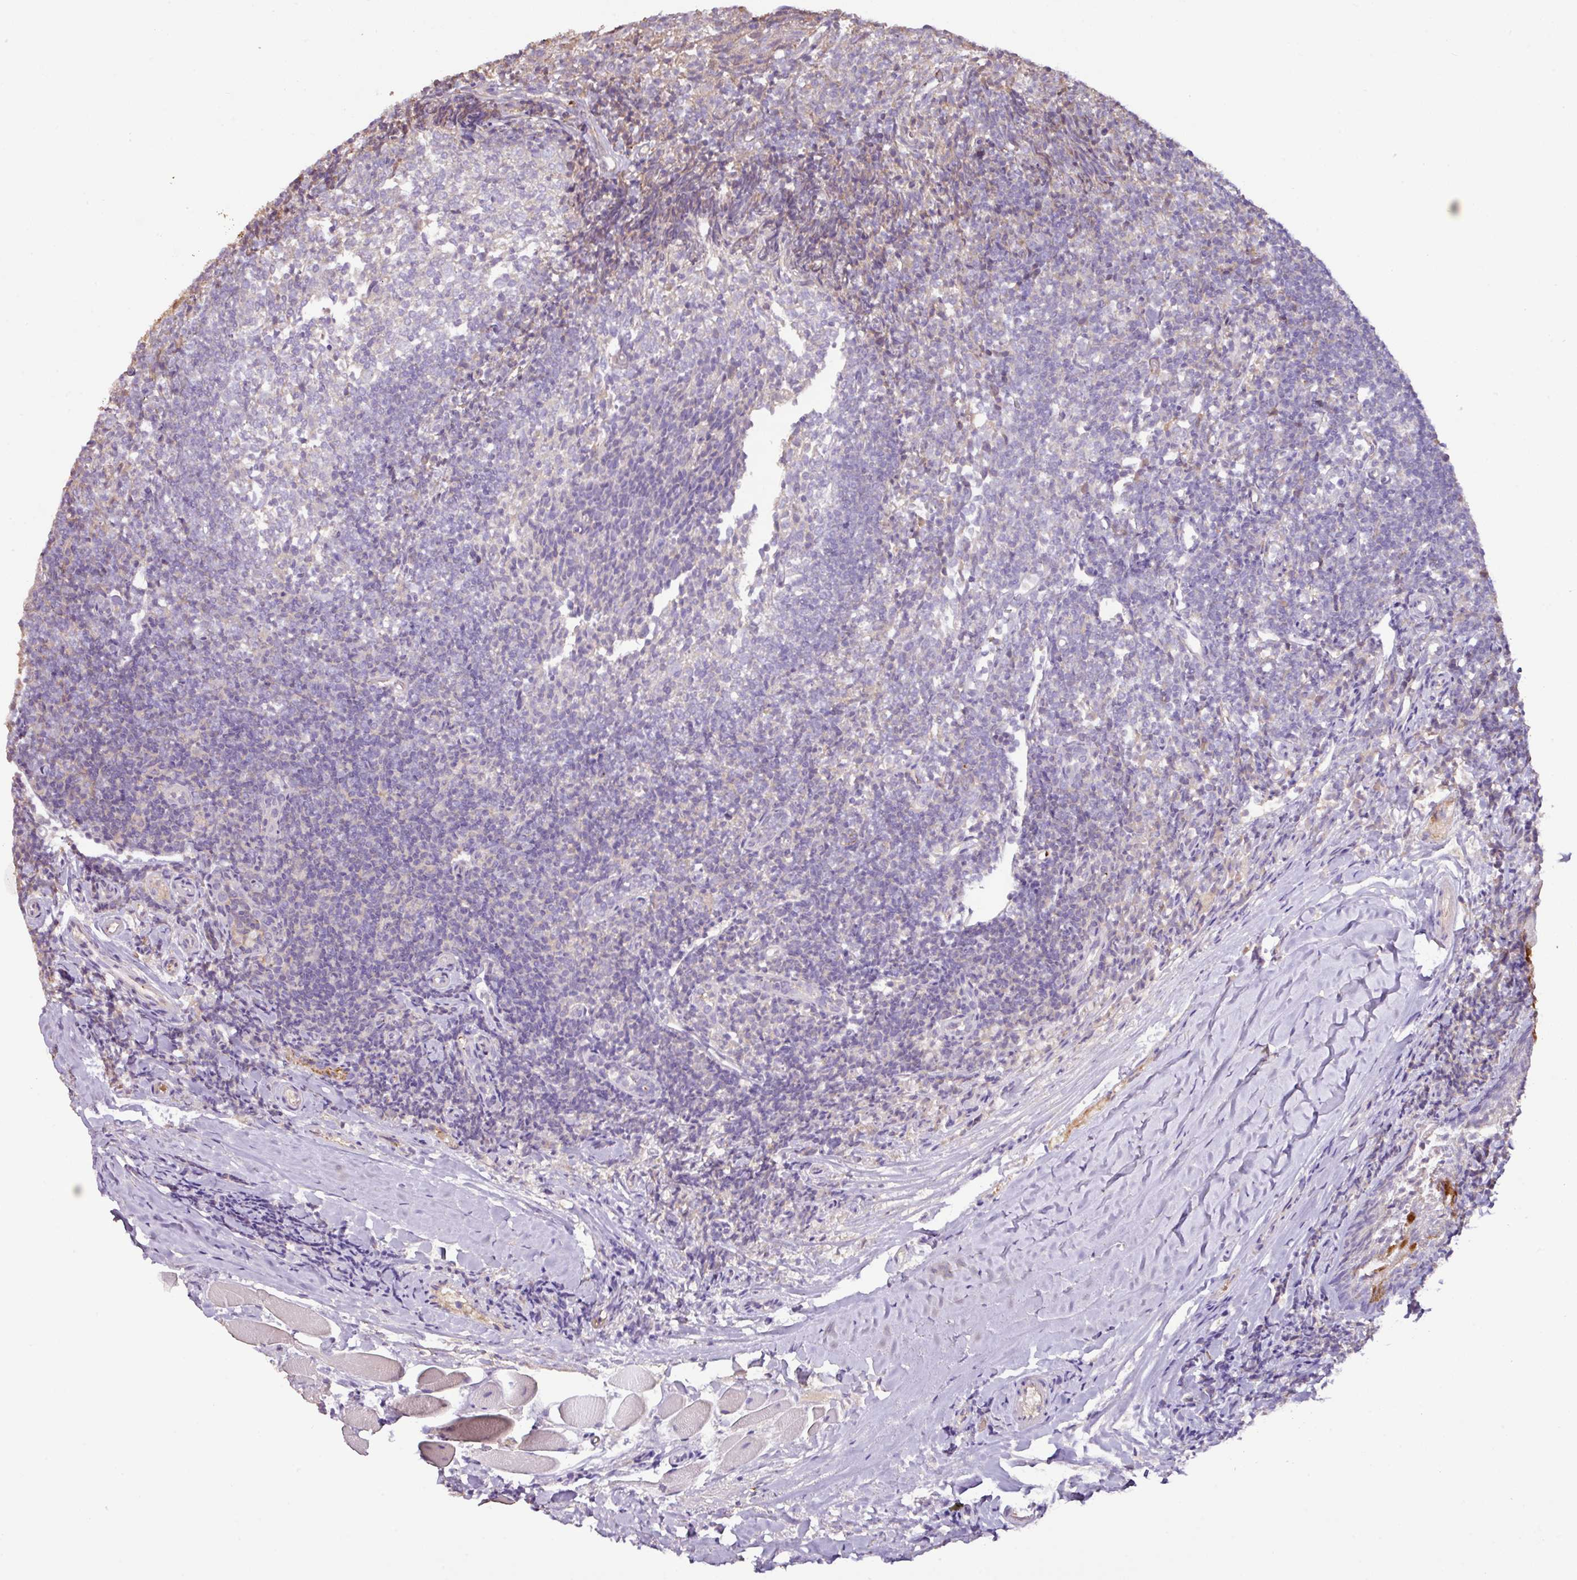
{"staining": {"intensity": "negative", "quantity": "none", "location": "none"}, "tissue": "tonsil", "cell_type": "Germinal center cells", "image_type": "normal", "snomed": [{"axis": "morphology", "description": "Normal tissue, NOS"}, {"axis": "topography", "description": "Tonsil"}], "caption": "IHC of benign human tonsil shows no positivity in germinal center cells.", "gene": "AGR3", "patient": {"sex": "female", "age": 10}}